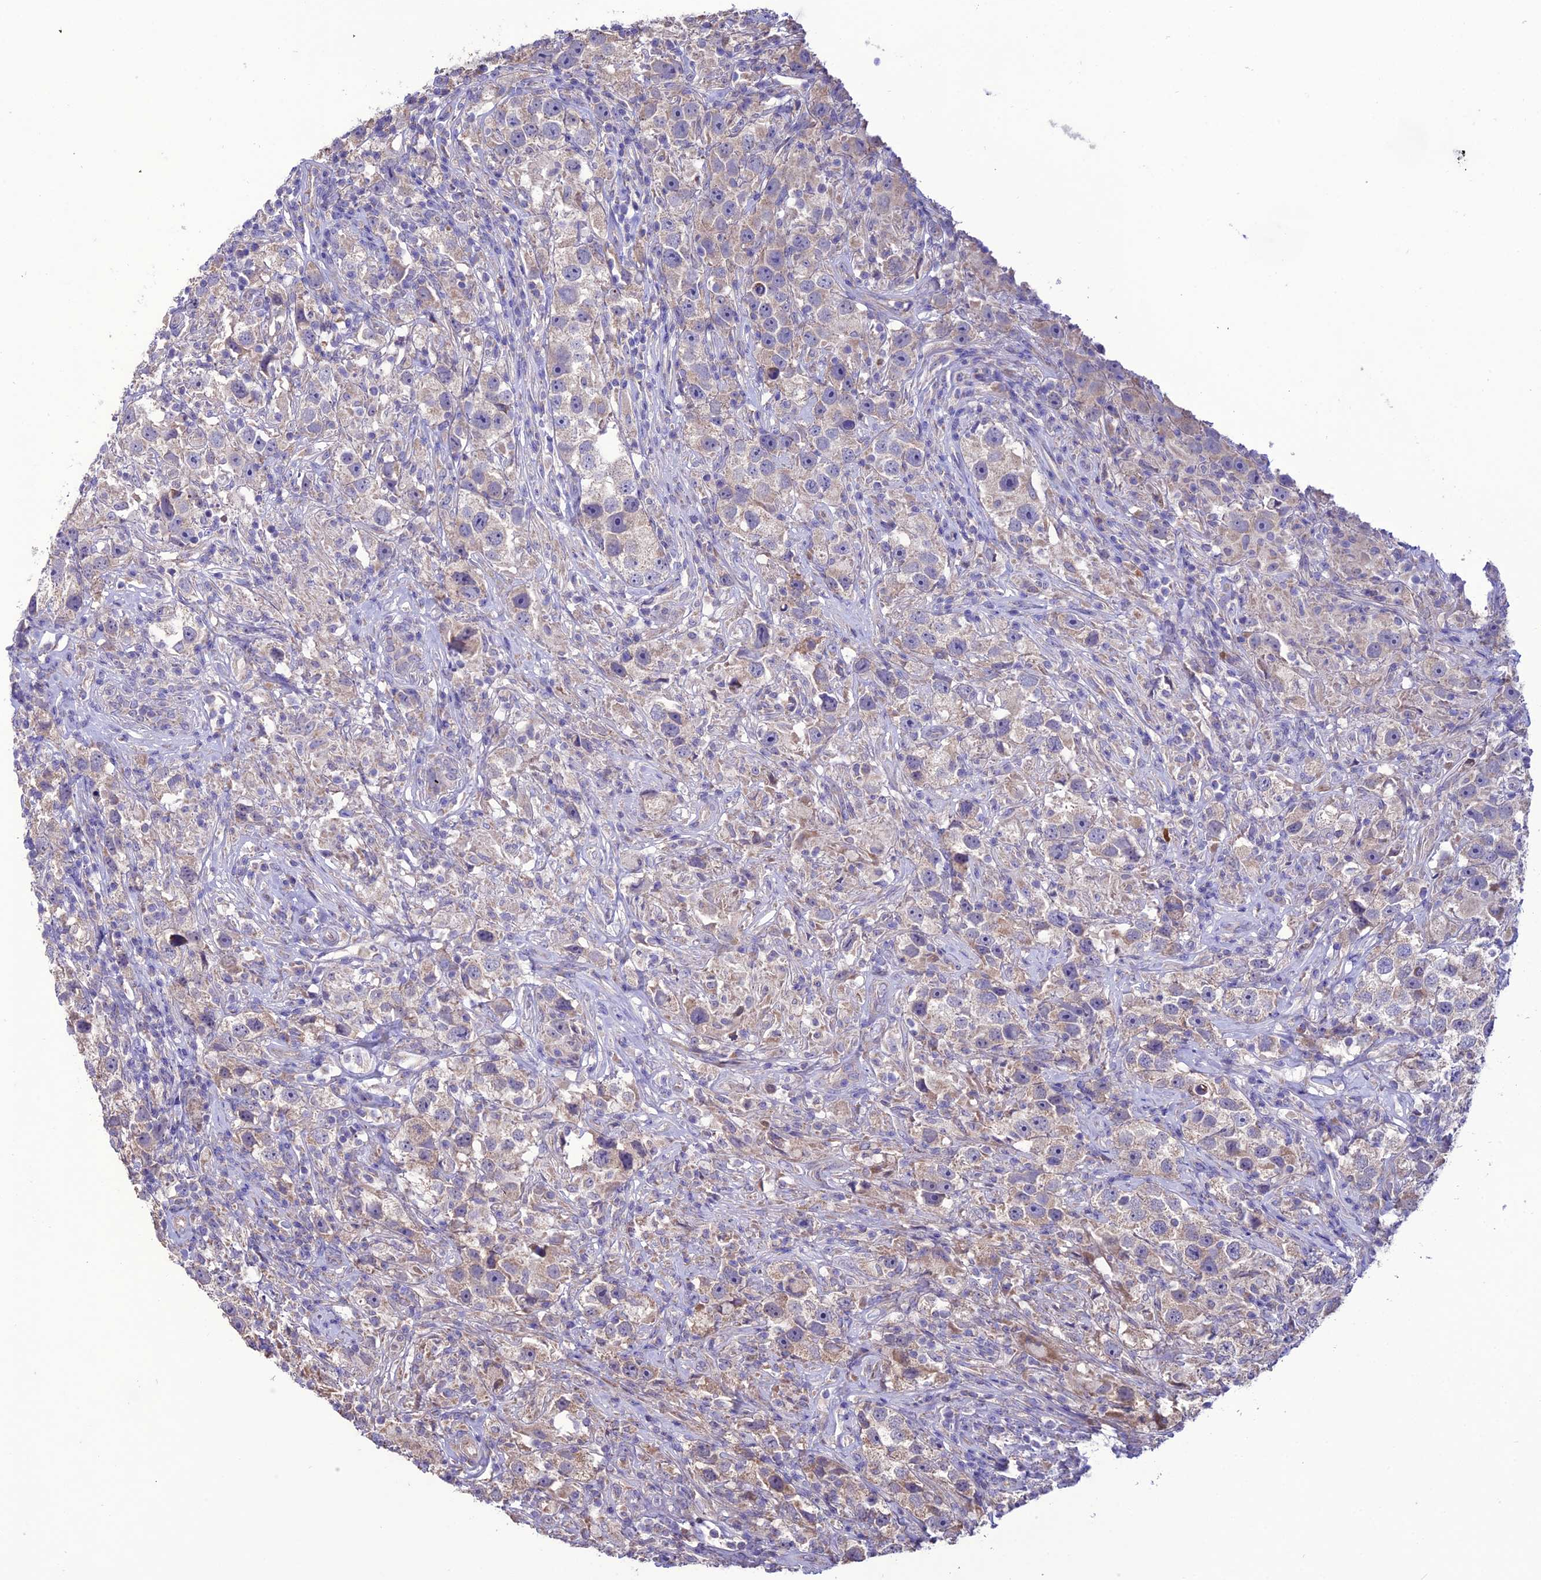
{"staining": {"intensity": "weak", "quantity": "<25%", "location": "cytoplasmic/membranous"}, "tissue": "testis cancer", "cell_type": "Tumor cells", "image_type": "cancer", "snomed": [{"axis": "morphology", "description": "Seminoma, NOS"}, {"axis": "topography", "description": "Testis"}], "caption": "IHC image of neoplastic tissue: human testis seminoma stained with DAB displays no significant protein staining in tumor cells.", "gene": "HOGA1", "patient": {"sex": "male", "age": 49}}